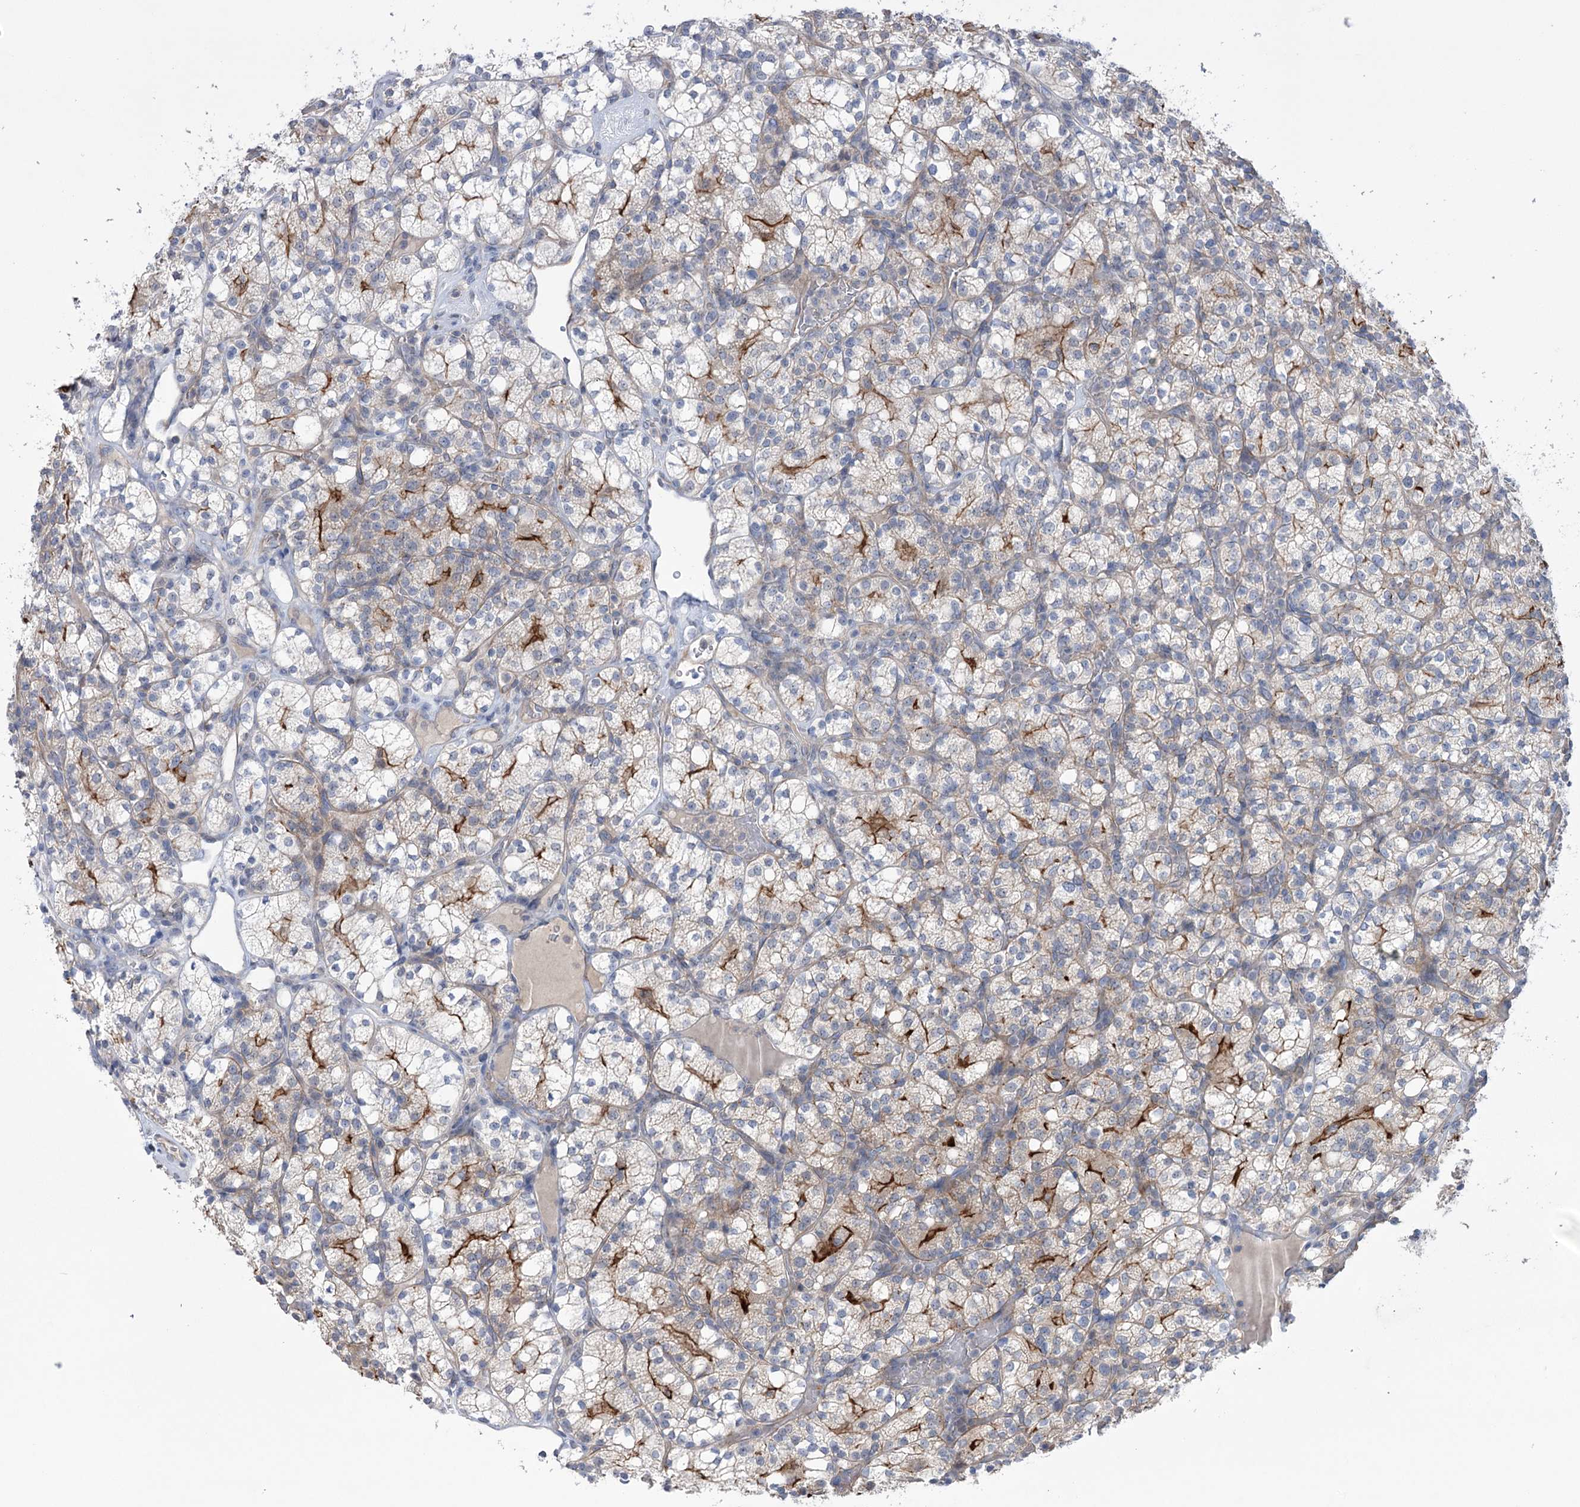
{"staining": {"intensity": "moderate", "quantity": "<25%", "location": "cytoplasmic/membranous"}, "tissue": "renal cancer", "cell_type": "Tumor cells", "image_type": "cancer", "snomed": [{"axis": "morphology", "description": "Adenocarcinoma, NOS"}, {"axis": "topography", "description": "Kidney"}], "caption": "Tumor cells display low levels of moderate cytoplasmic/membranous expression in approximately <25% of cells in human renal cancer. (brown staining indicates protein expression, while blue staining denotes nuclei).", "gene": "TRIM71", "patient": {"sex": "male", "age": 77}}